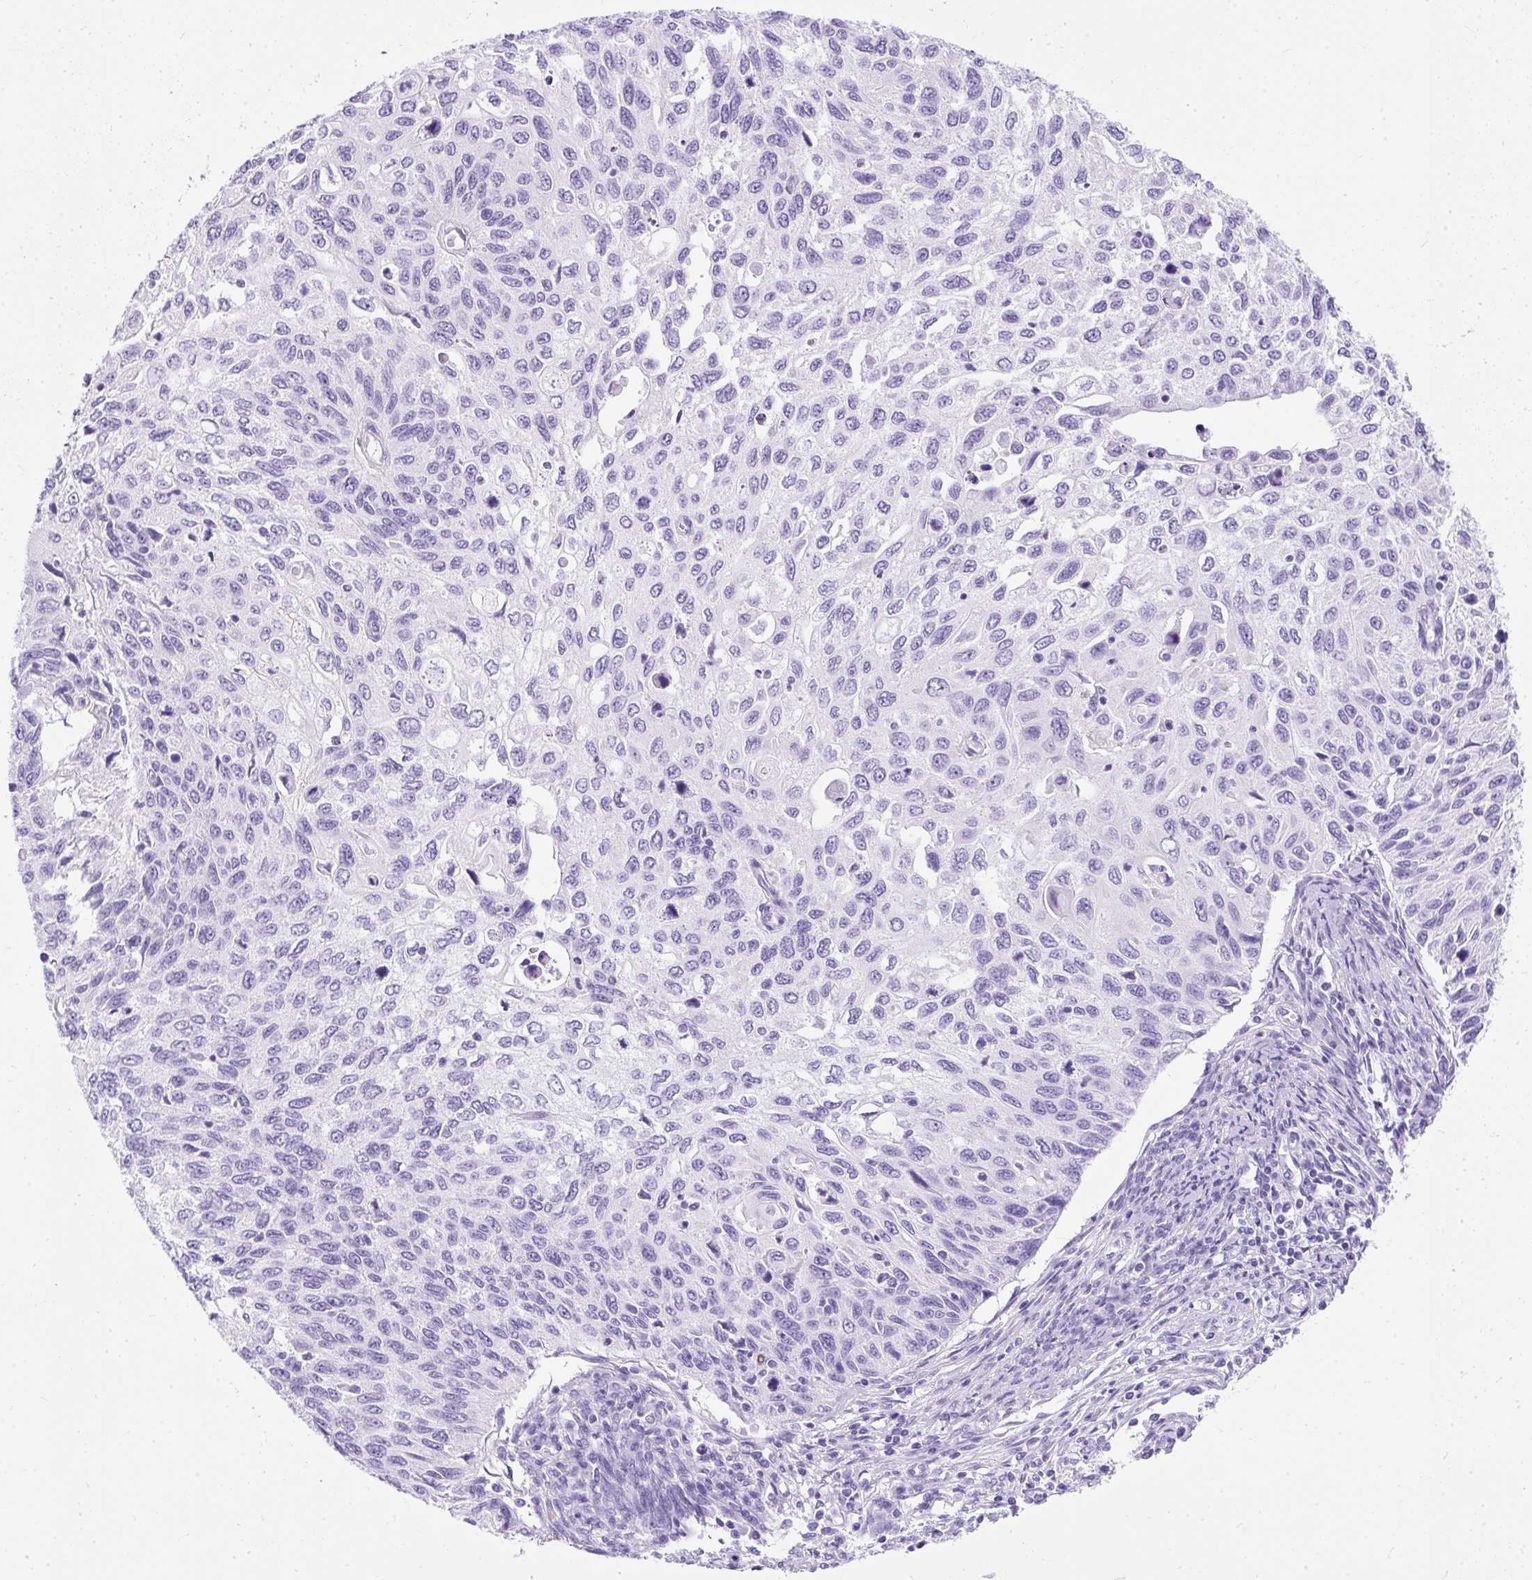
{"staining": {"intensity": "negative", "quantity": "none", "location": "none"}, "tissue": "cervical cancer", "cell_type": "Tumor cells", "image_type": "cancer", "snomed": [{"axis": "morphology", "description": "Squamous cell carcinoma, NOS"}, {"axis": "topography", "description": "Cervix"}], "caption": "Photomicrograph shows no protein staining in tumor cells of cervical cancer tissue.", "gene": "PVALB", "patient": {"sex": "female", "age": 70}}